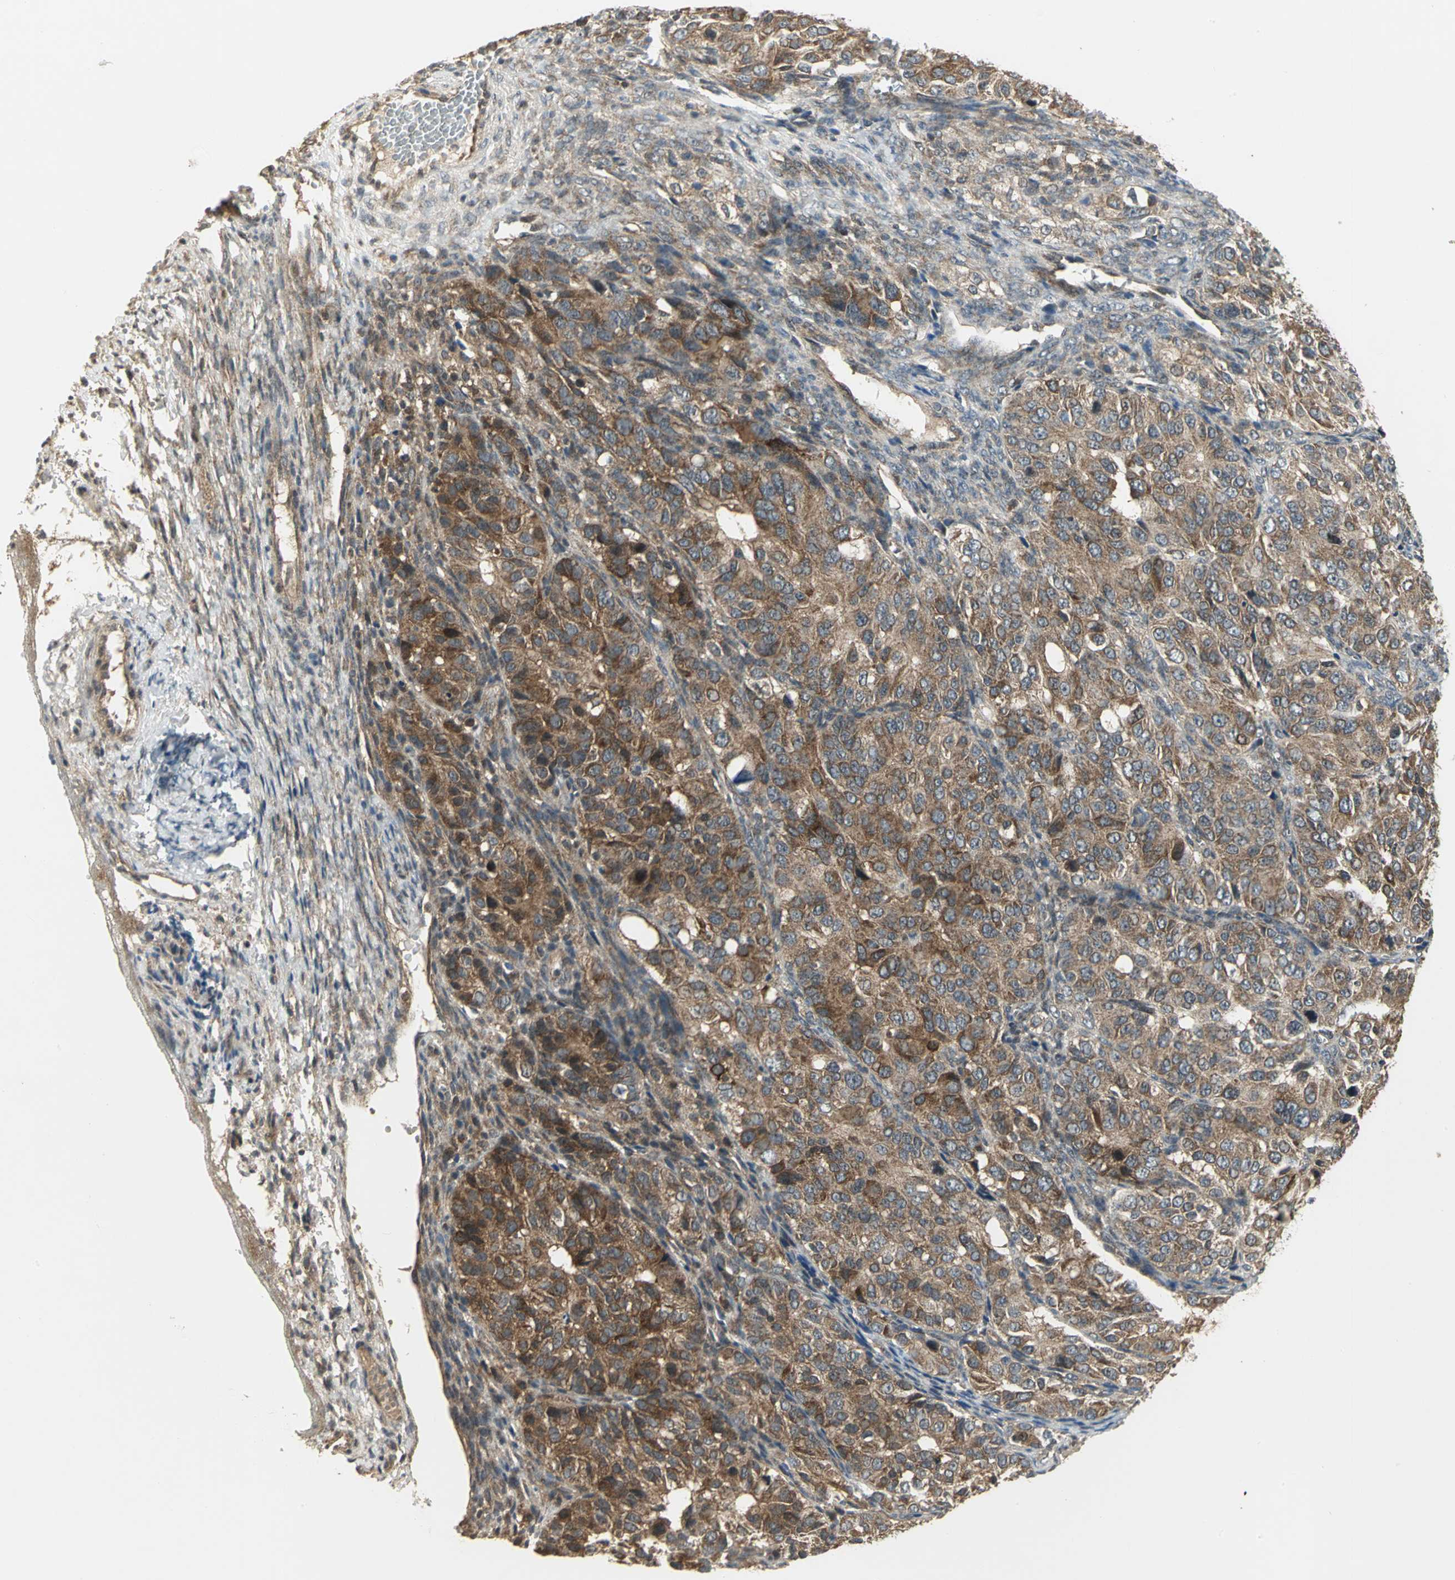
{"staining": {"intensity": "strong", "quantity": ">75%", "location": "cytoplasmic/membranous"}, "tissue": "ovarian cancer", "cell_type": "Tumor cells", "image_type": "cancer", "snomed": [{"axis": "morphology", "description": "Carcinoma, endometroid"}, {"axis": "topography", "description": "Ovary"}], "caption": "Ovarian cancer stained for a protein reveals strong cytoplasmic/membranous positivity in tumor cells.", "gene": "MAPK8IP3", "patient": {"sex": "female", "age": 51}}